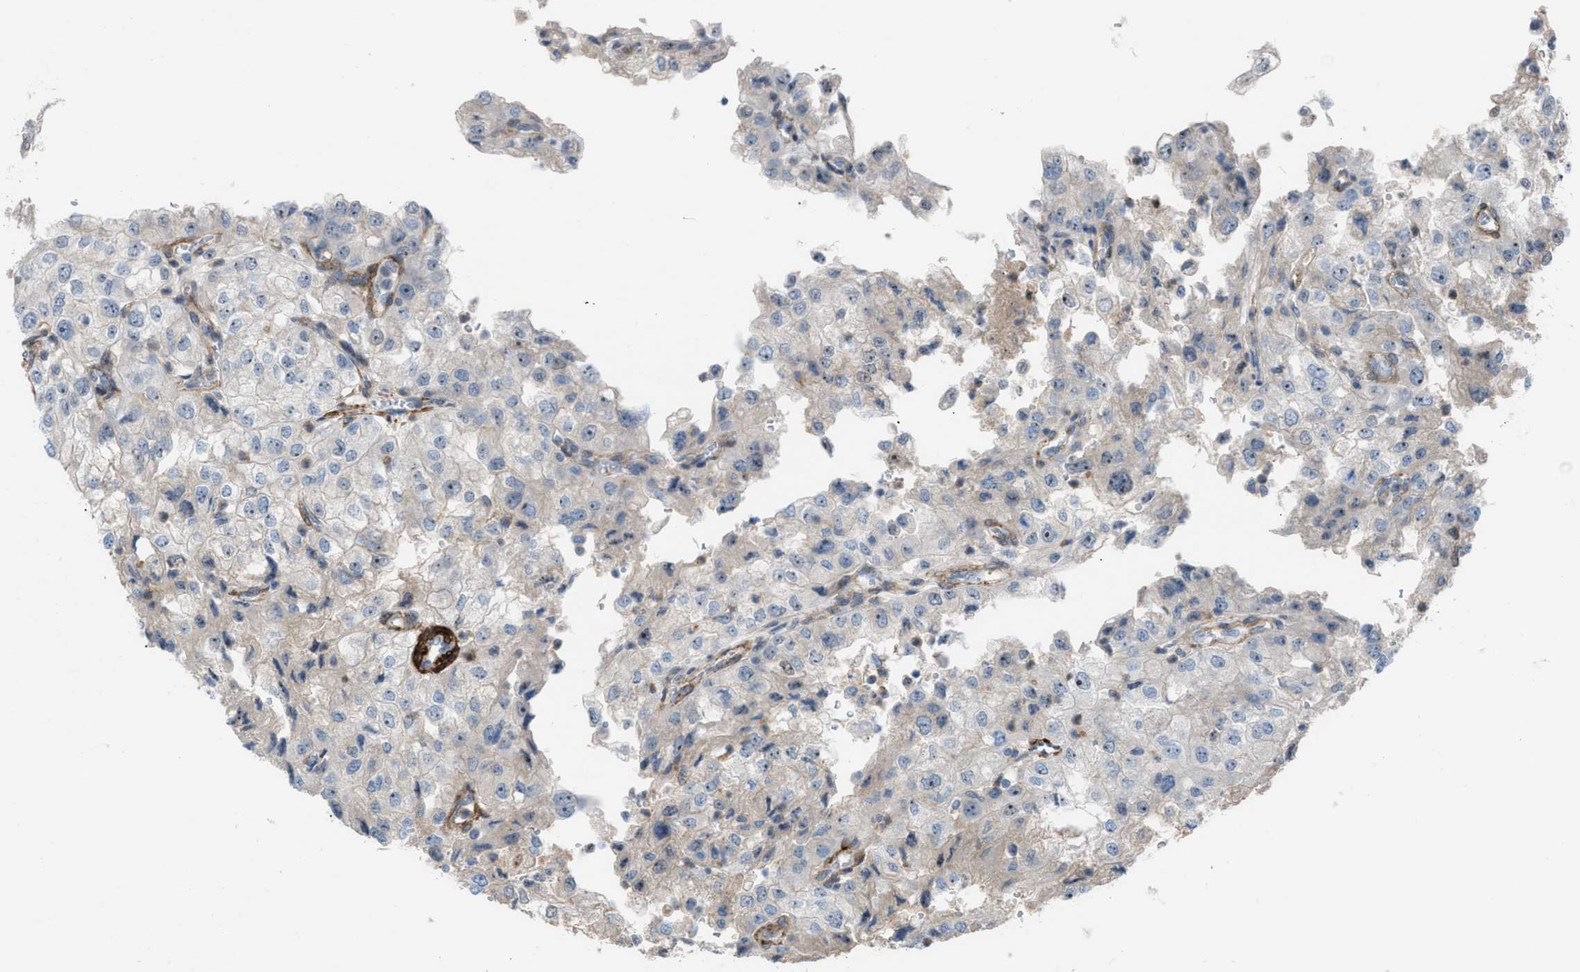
{"staining": {"intensity": "weak", "quantity": "<25%", "location": "nuclear"}, "tissue": "renal cancer", "cell_type": "Tumor cells", "image_type": "cancer", "snomed": [{"axis": "morphology", "description": "Adenocarcinoma, NOS"}, {"axis": "topography", "description": "Kidney"}], "caption": "Immunohistochemistry (IHC) image of renal cancer (adenocarcinoma) stained for a protein (brown), which displays no positivity in tumor cells.", "gene": "NQO2", "patient": {"sex": "female", "age": 54}}